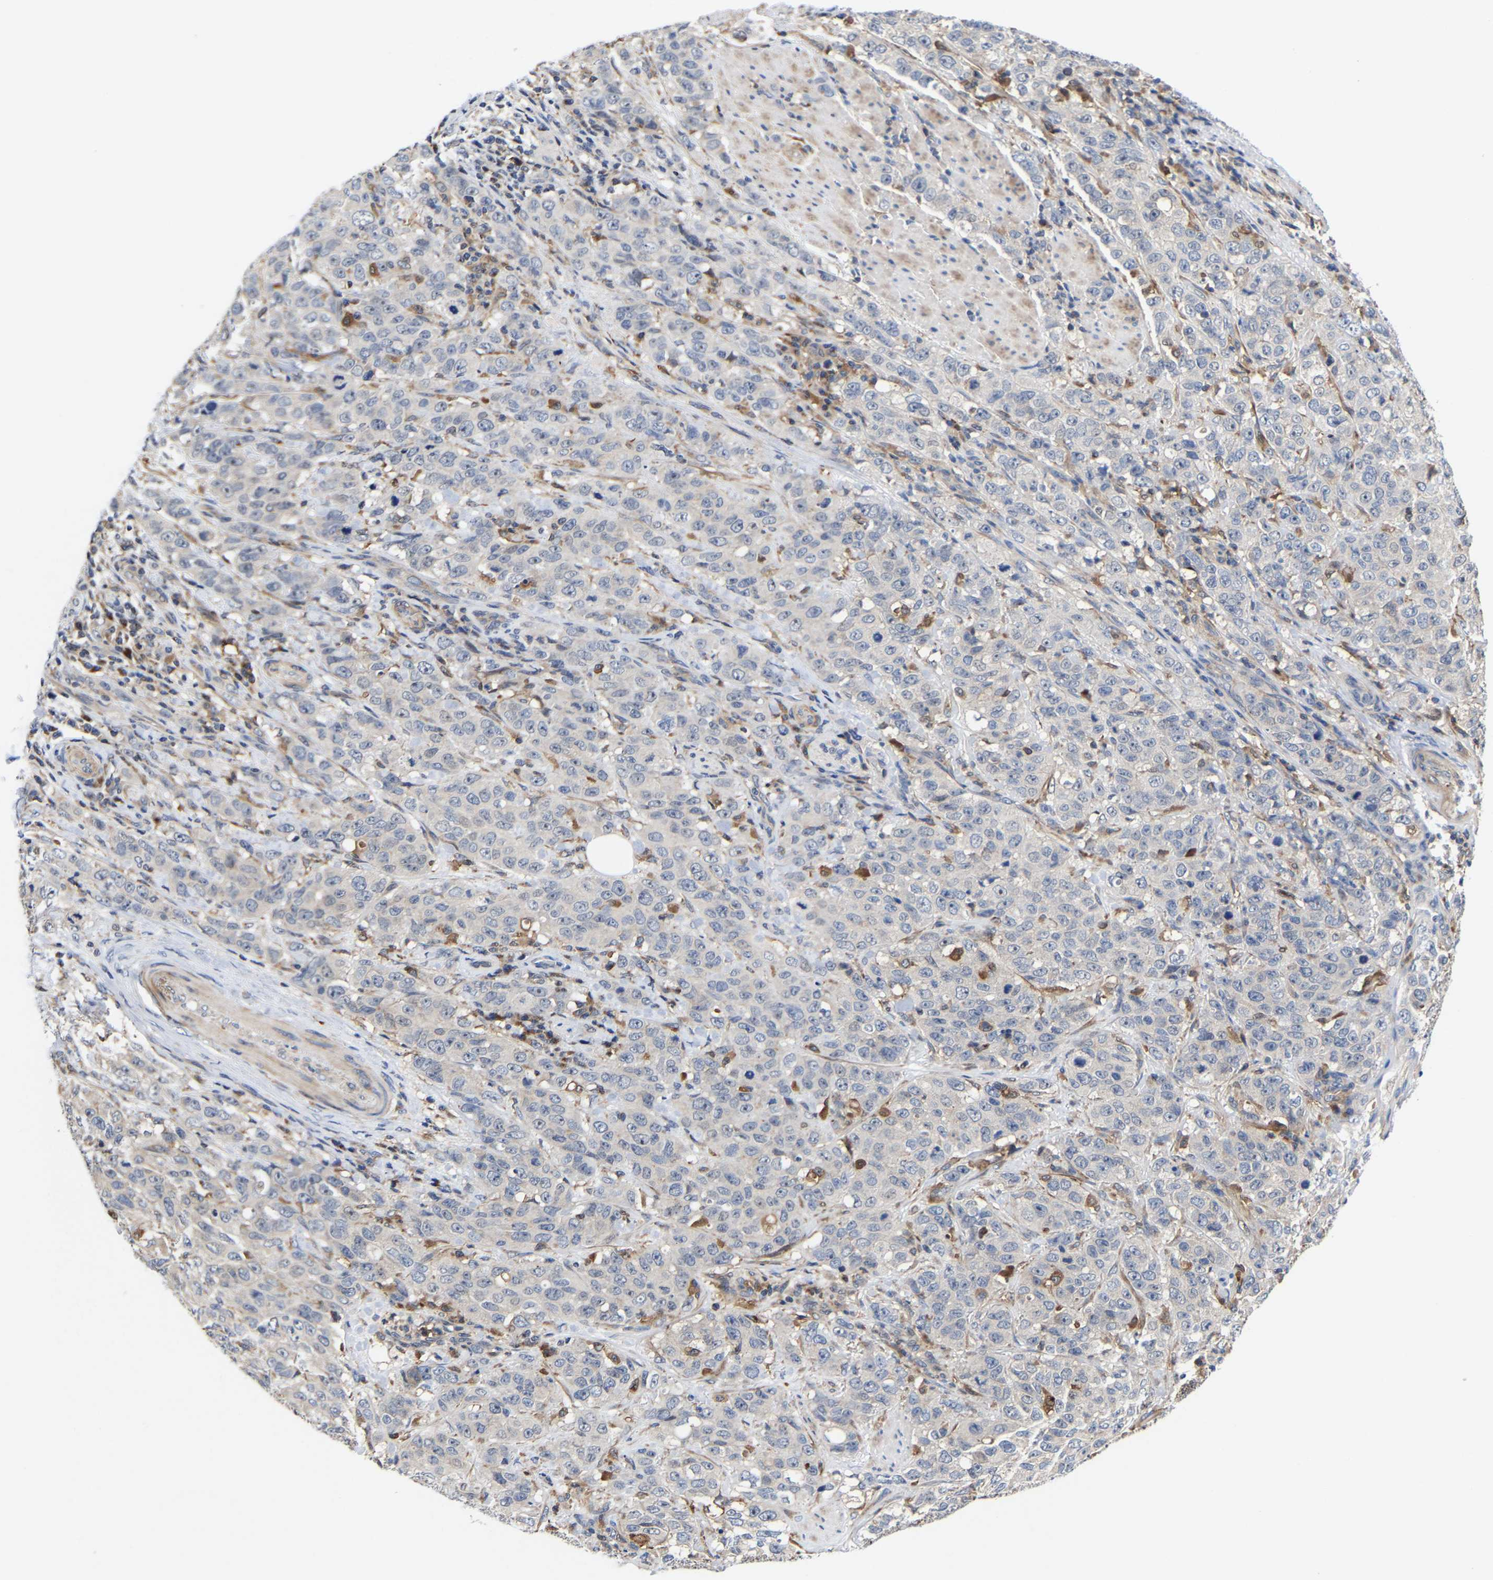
{"staining": {"intensity": "negative", "quantity": "none", "location": "none"}, "tissue": "stomach cancer", "cell_type": "Tumor cells", "image_type": "cancer", "snomed": [{"axis": "morphology", "description": "Adenocarcinoma, NOS"}, {"axis": "topography", "description": "Stomach"}], "caption": "Protein analysis of adenocarcinoma (stomach) displays no significant expression in tumor cells. The staining is performed using DAB brown chromogen with nuclei counter-stained in using hematoxylin.", "gene": "PFKFB3", "patient": {"sex": "male", "age": 48}}